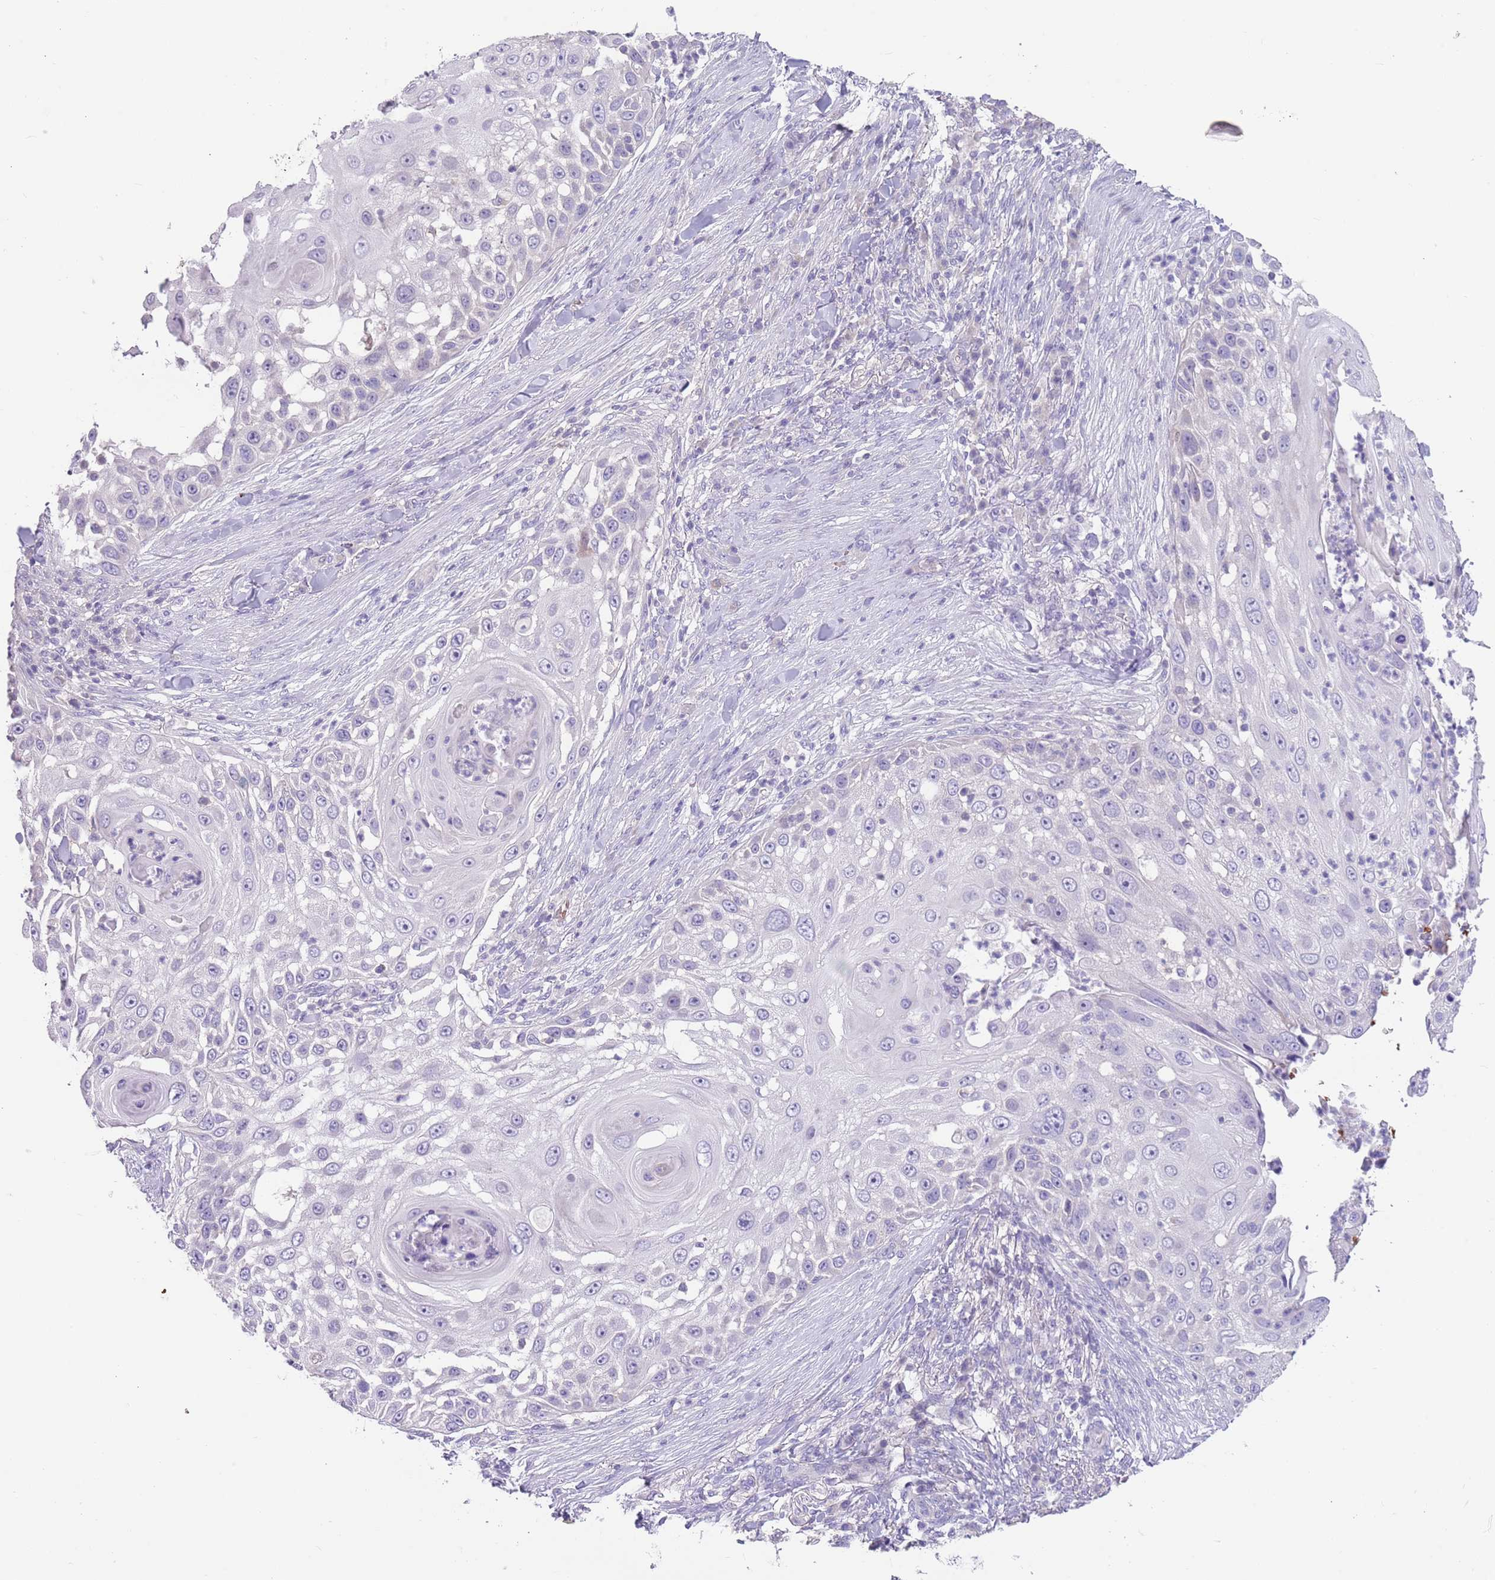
{"staining": {"intensity": "negative", "quantity": "none", "location": "none"}, "tissue": "skin cancer", "cell_type": "Tumor cells", "image_type": "cancer", "snomed": [{"axis": "morphology", "description": "Squamous cell carcinoma, NOS"}, {"axis": "topography", "description": "Skin"}], "caption": "Immunohistochemistry (IHC) of human skin cancer (squamous cell carcinoma) displays no staining in tumor cells.", "gene": "ZNF14", "patient": {"sex": "female", "age": 44}}